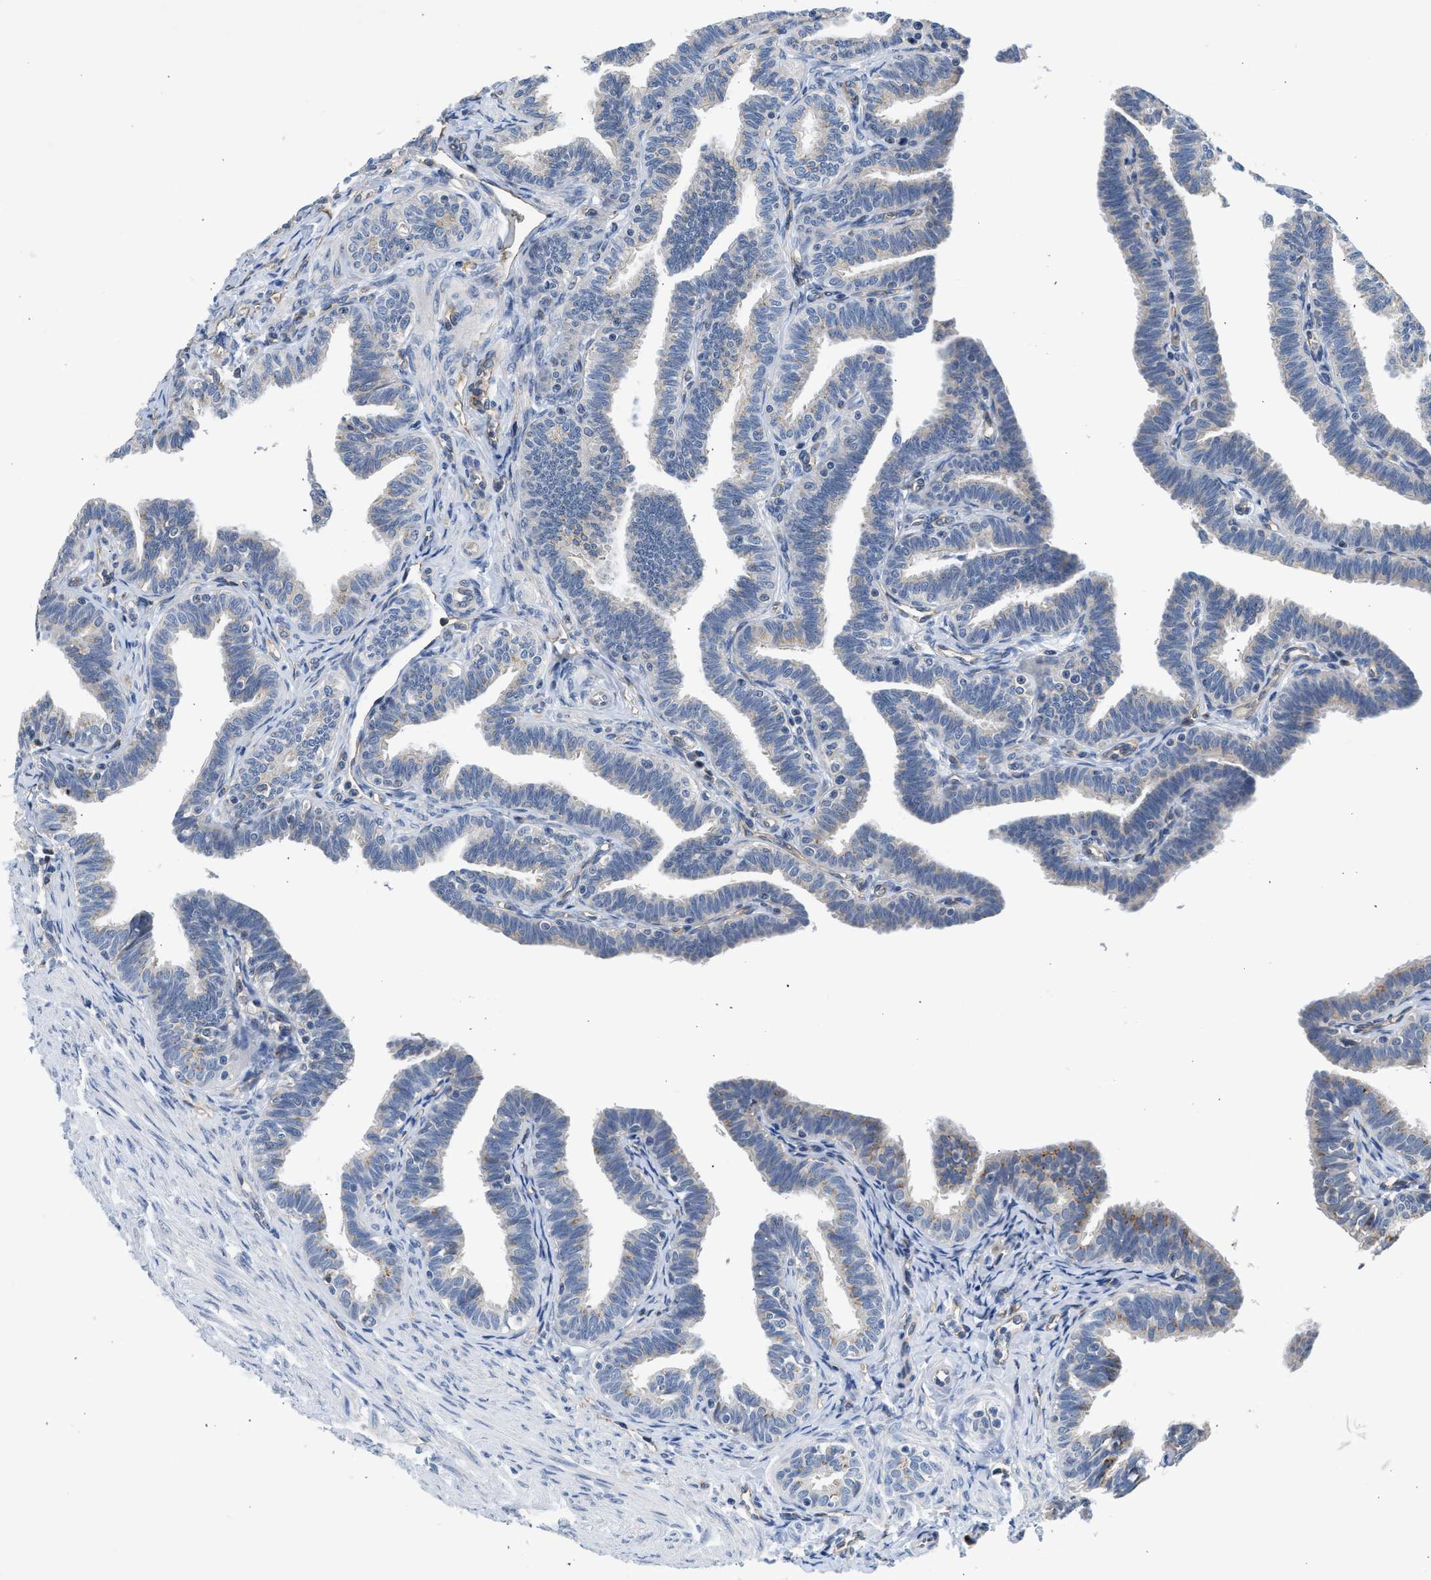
{"staining": {"intensity": "weak", "quantity": ">75%", "location": "cytoplasmic/membranous"}, "tissue": "fallopian tube", "cell_type": "Glandular cells", "image_type": "normal", "snomed": [{"axis": "morphology", "description": "Normal tissue, NOS"}, {"axis": "topography", "description": "Fallopian tube"}, {"axis": "topography", "description": "Ovary"}], "caption": "High-power microscopy captured an immunohistochemistry image of benign fallopian tube, revealing weak cytoplasmic/membranous positivity in approximately >75% of glandular cells.", "gene": "PIM1", "patient": {"sex": "female", "age": 23}}